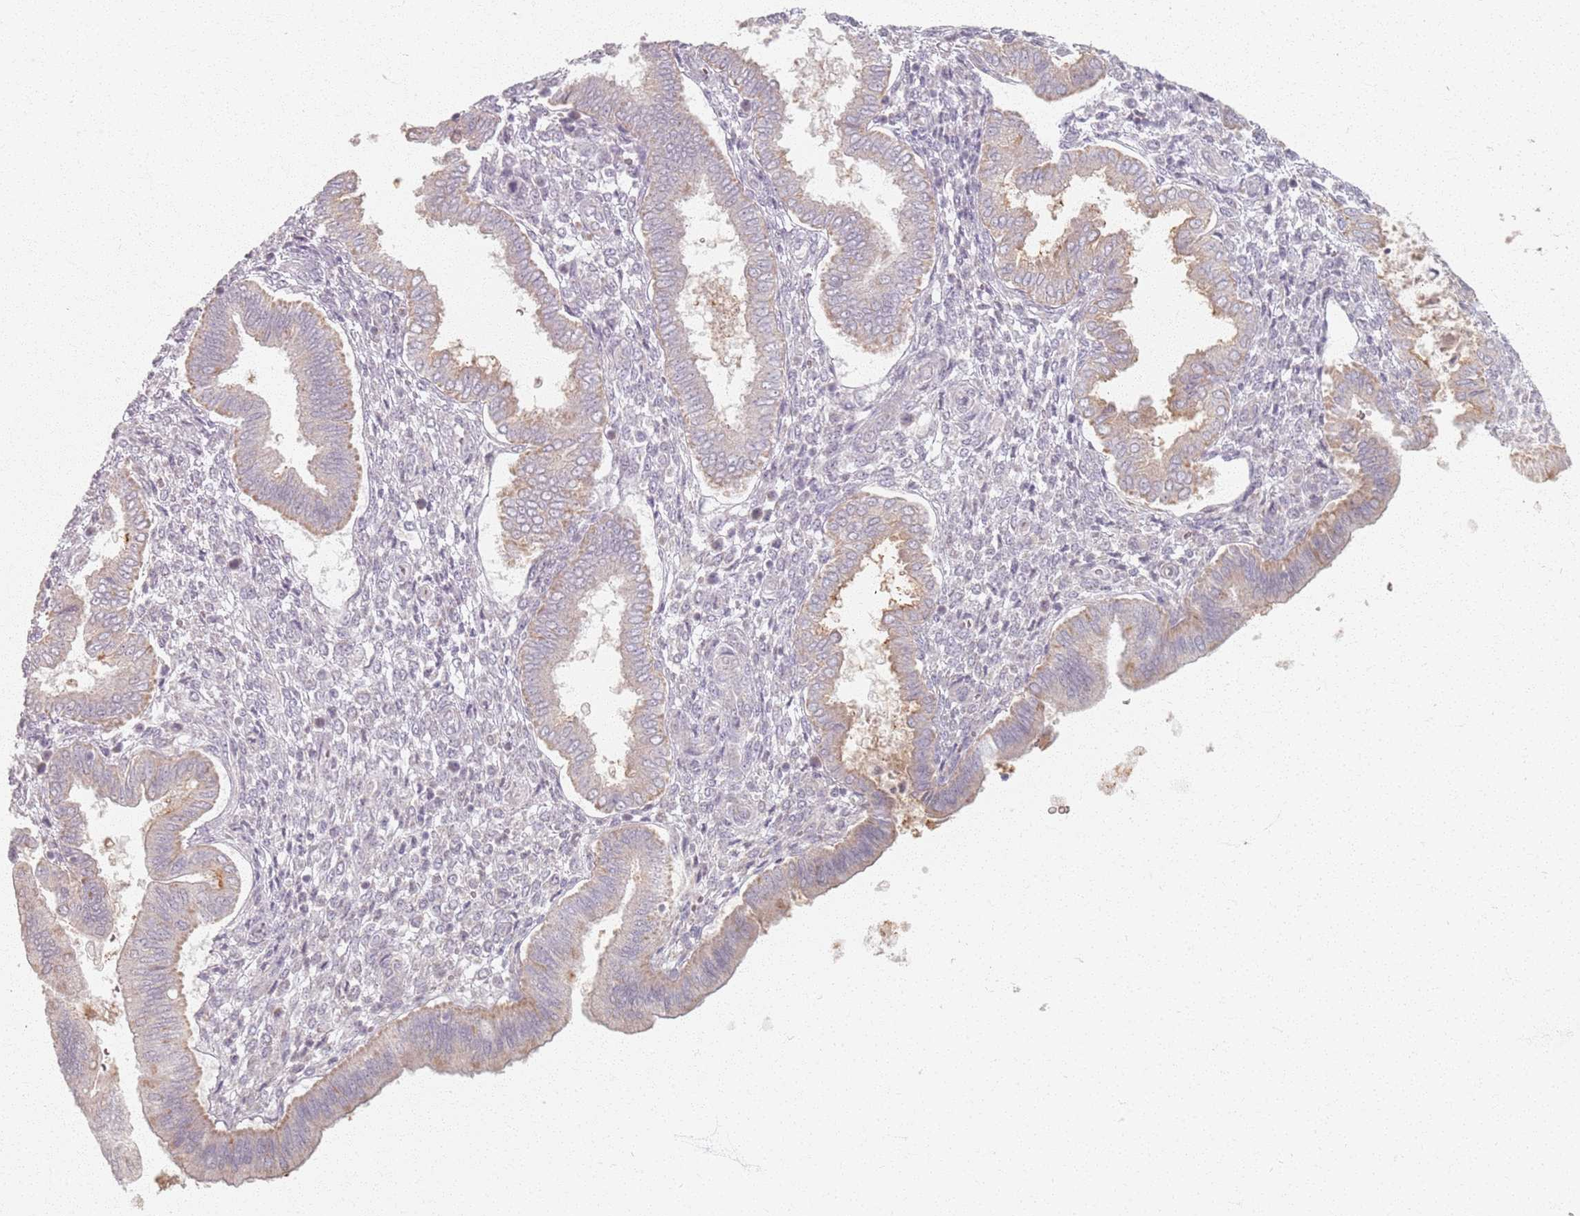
{"staining": {"intensity": "negative", "quantity": "none", "location": "none"}, "tissue": "endometrium", "cell_type": "Cells in endometrial stroma", "image_type": "normal", "snomed": [{"axis": "morphology", "description": "Normal tissue, NOS"}, {"axis": "topography", "description": "Endometrium"}], "caption": "Protein analysis of unremarkable endometrium shows no significant positivity in cells in endometrial stroma. (IHC, brightfield microscopy, high magnification).", "gene": "PKD2L2", "patient": {"sex": "female", "age": 24}}